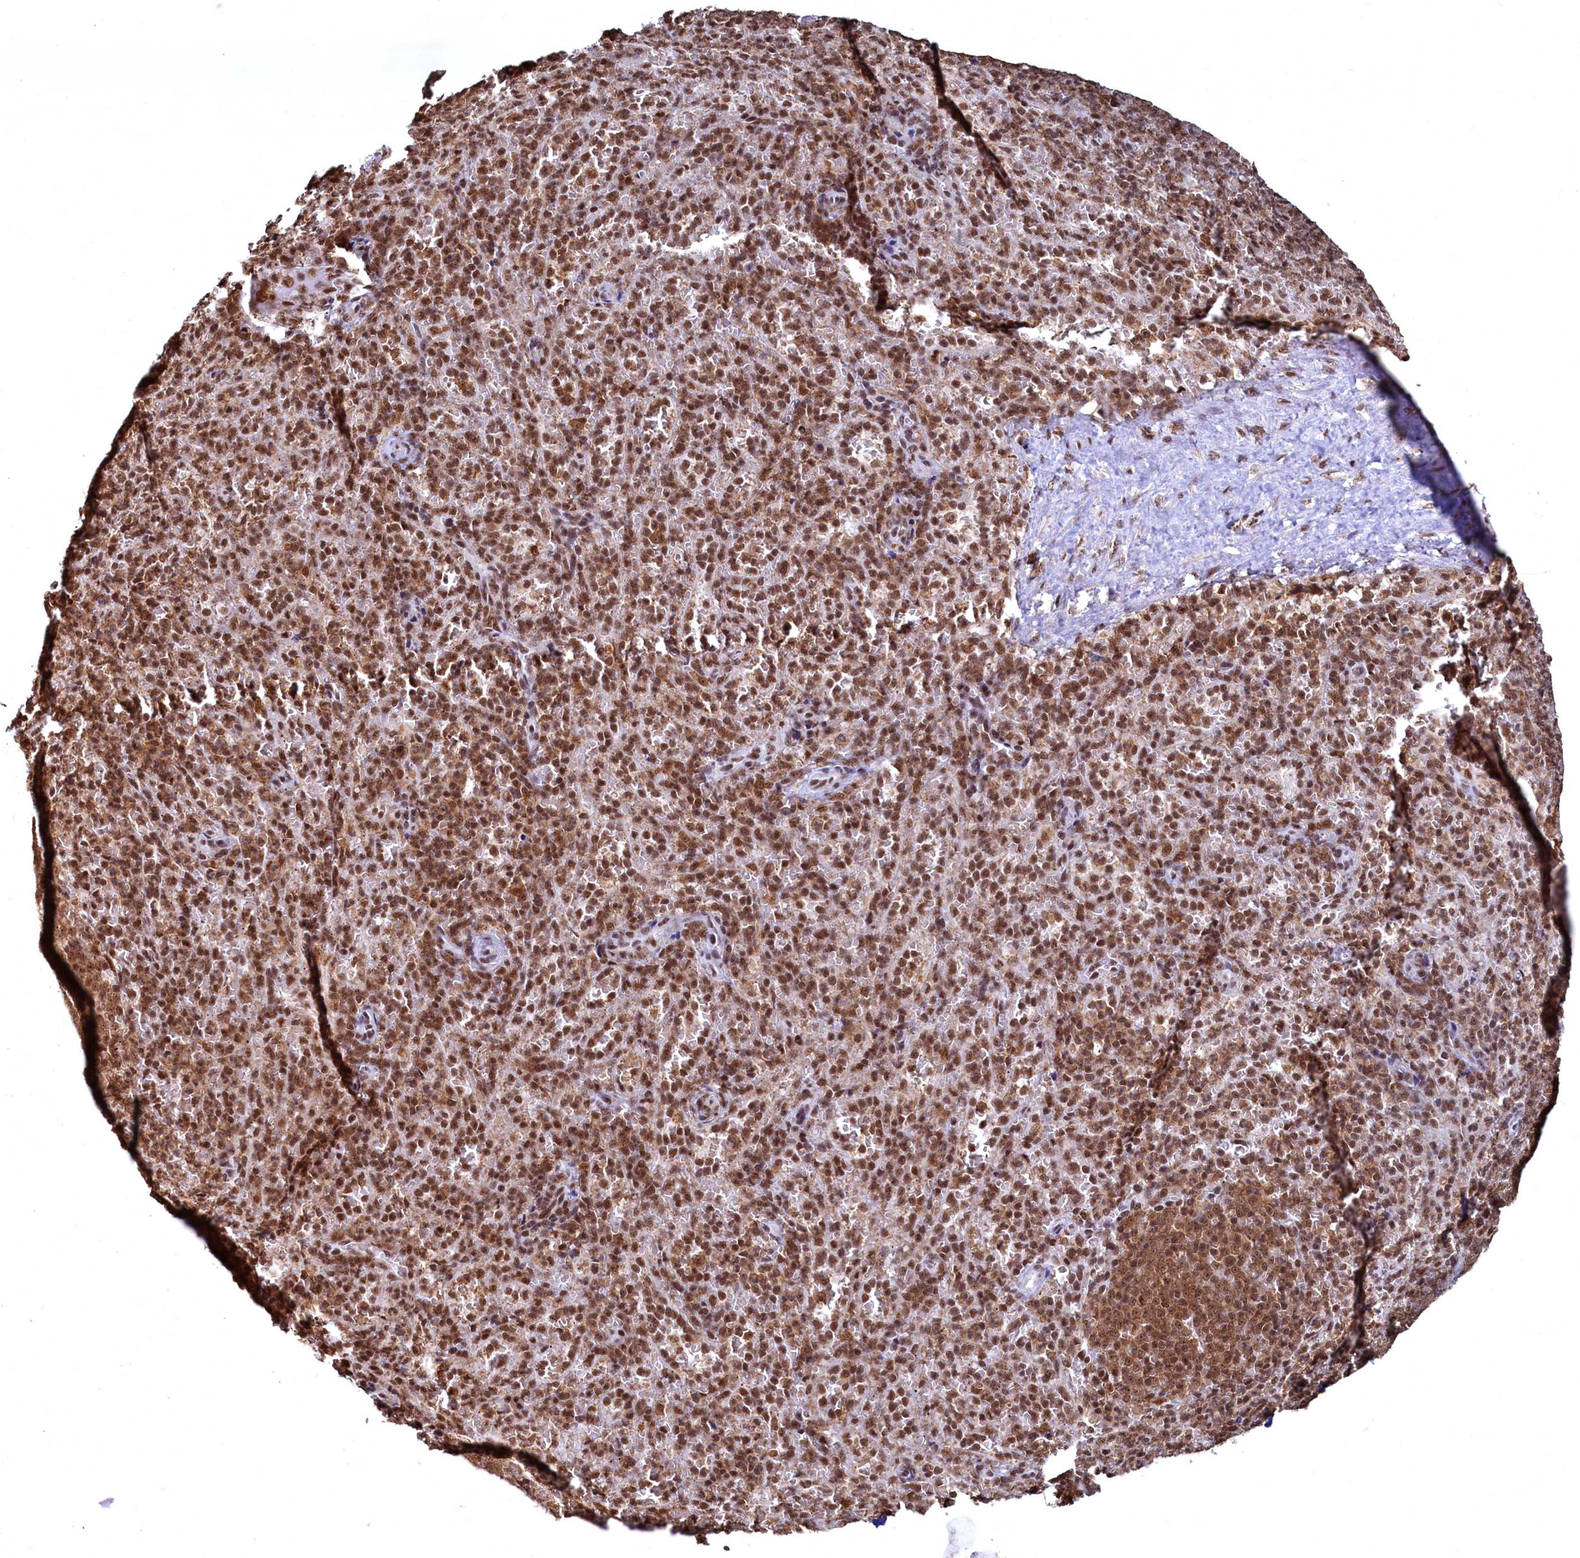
{"staining": {"intensity": "strong", "quantity": ">75%", "location": "nuclear"}, "tissue": "spleen", "cell_type": "Cells in red pulp", "image_type": "normal", "snomed": [{"axis": "morphology", "description": "Normal tissue, NOS"}, {"axis": "topography", "description": "Spleen"}], "caption": "Strong nuclear positivity is present in approximately >75% of cells in red pulp in benign spleen.", "gene": "RSRC2", "patient": {"sex": "female", "age": 21}}